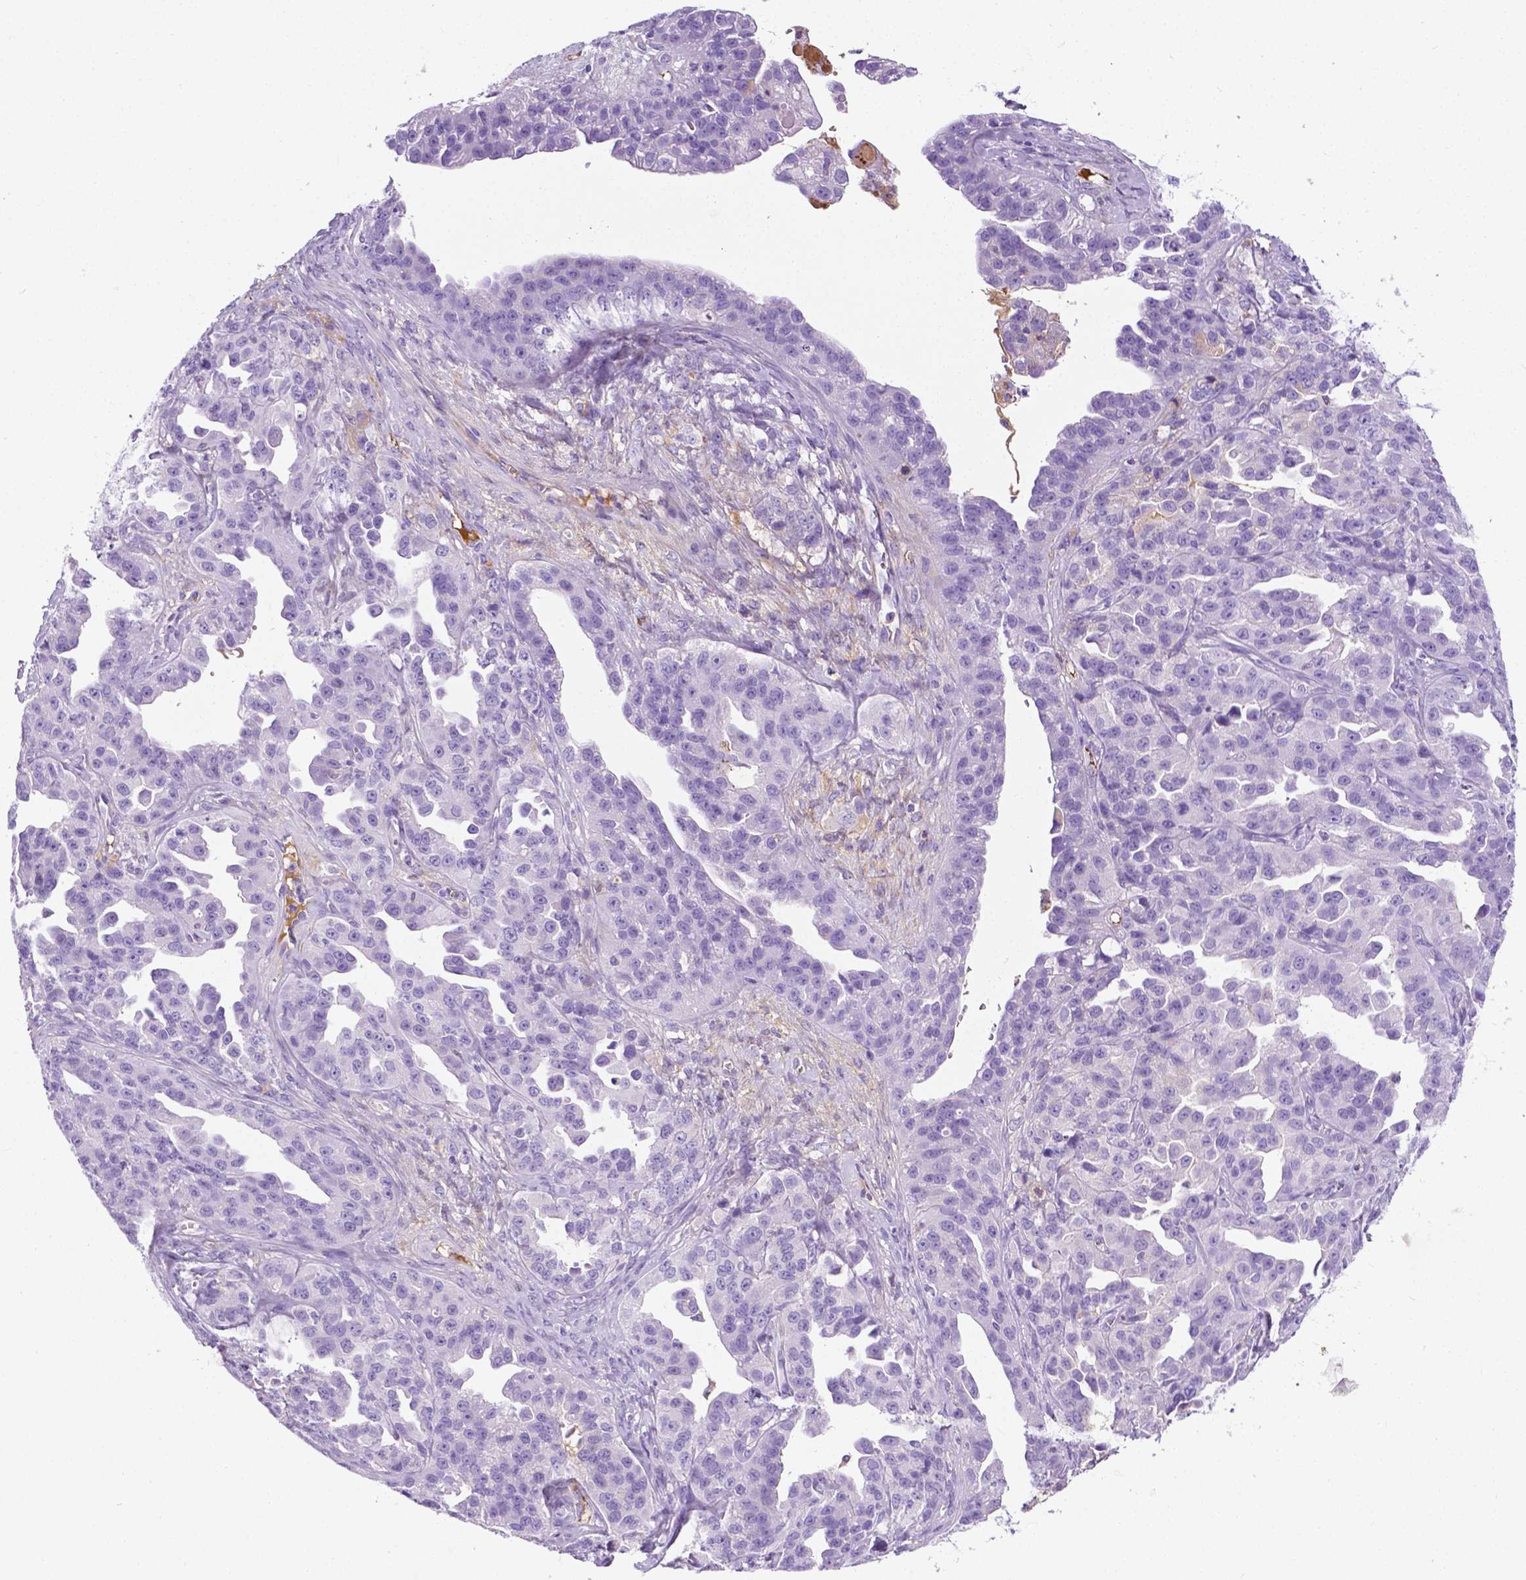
{"staining": {"intensity": "negative", "quantity": "none", "location": "none"}, "tissue": "ovarian cancer", "cell_type": "Tumor cells", "image_type": "cancer", "snomed": [{"axis": "morphology", "description": "Cystadenocarcinoma, serous, NOS"}, {"axis": "topography", "description": "Ovary"}], "caption": "The image shows no staining of tumor cells in ovarian serous cystadenocarcinoma.", "gene": "APOE", "patient": {"sex": "female", "age": 75}}